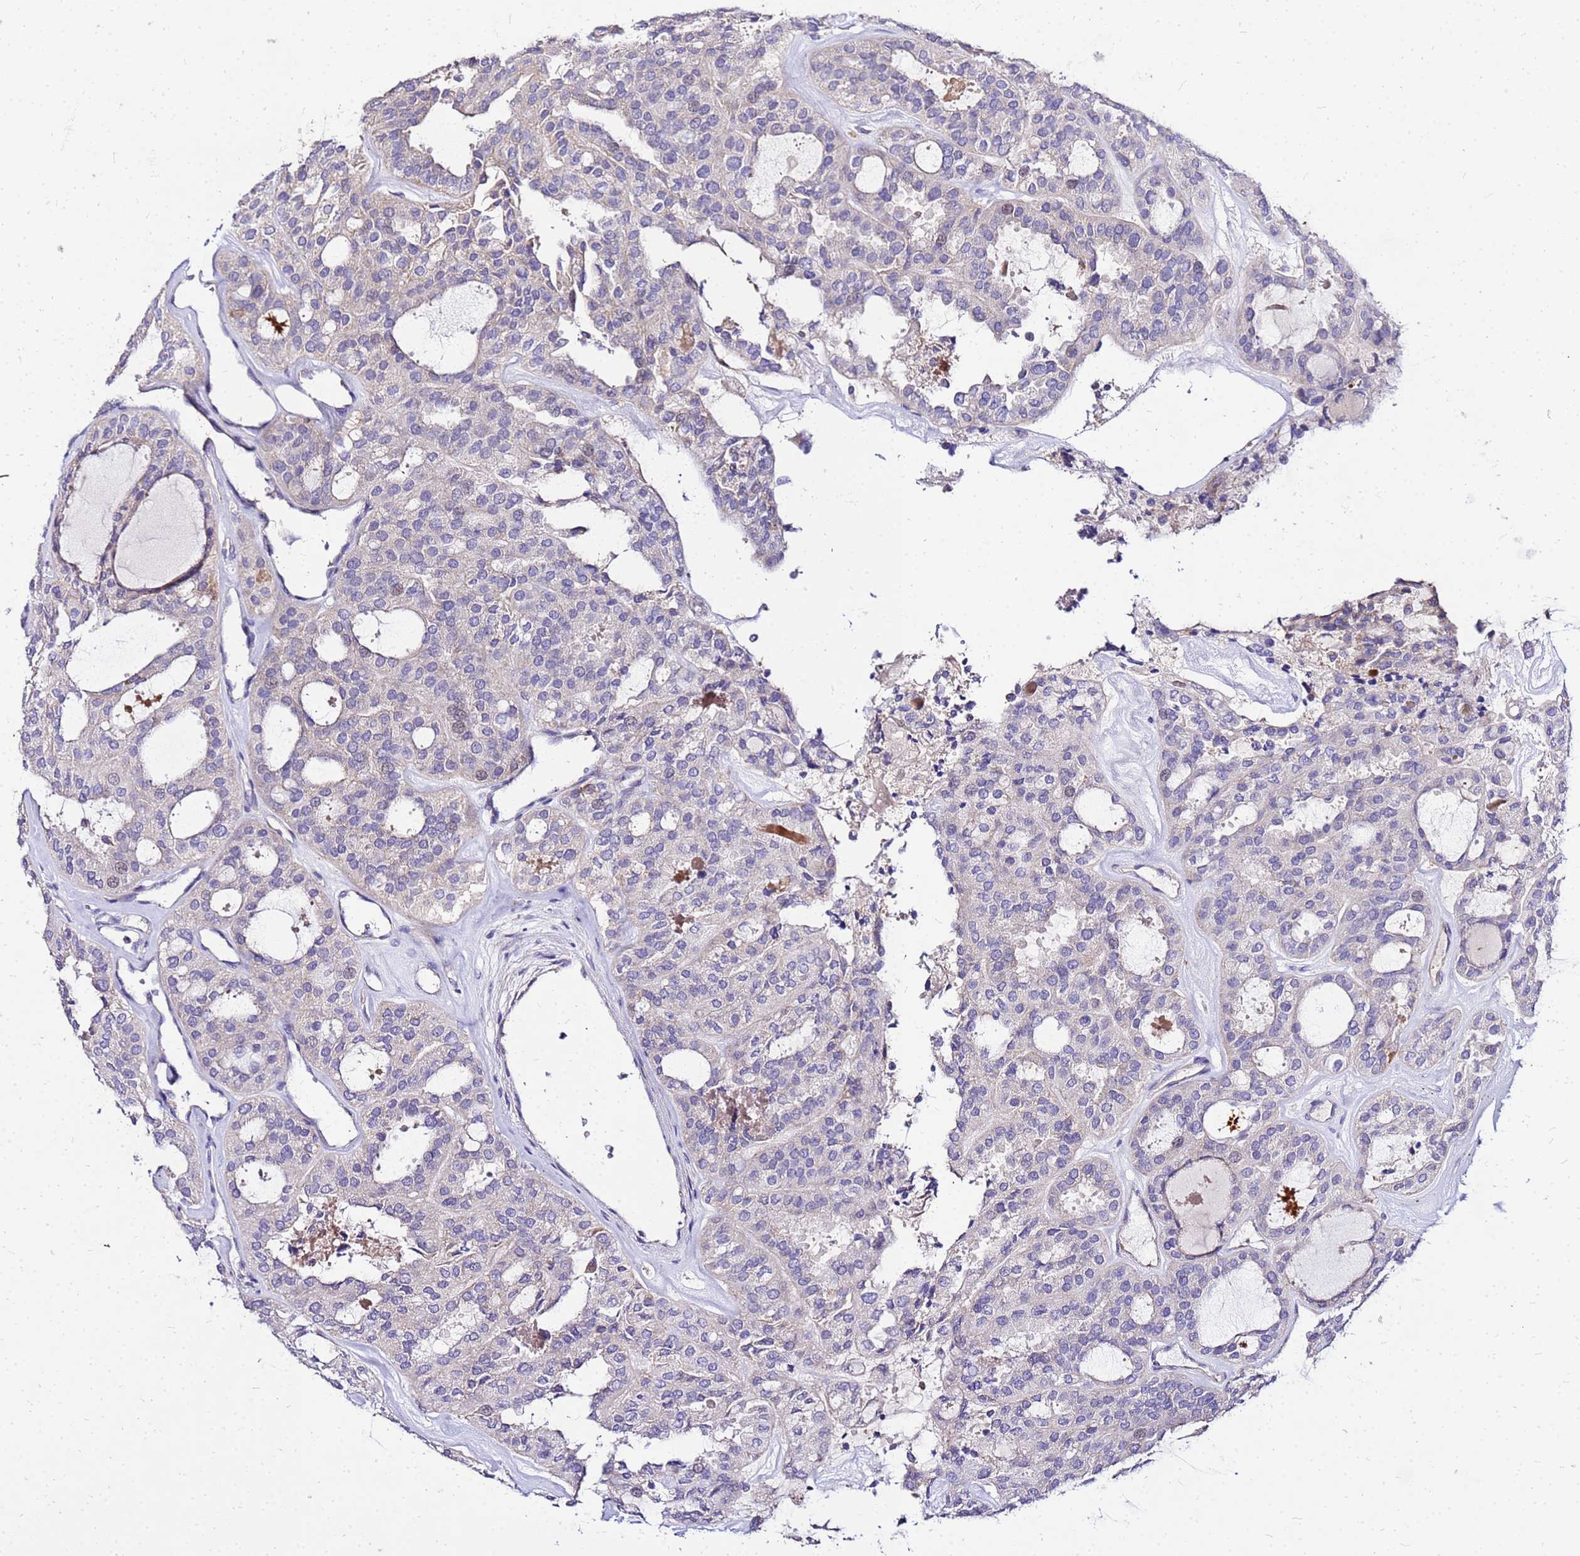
{"staining": {"intensity": "negative", "quantity": "none", "location": "none"}, "tissue": "thyroid cancer", "cell_type": "Tumor cells", "image_type": "cancer", "snomed": [{"axis": "morphology", "description": "Follicular adenoma carcinoma, NOS"}, {"axis": "topography", "description": "Thyroid gland"}], "caption": "Immunohistochemistry of thyroid cancer (follicular adenoma carcinoma) reveals no positivity in tumor cells.", "gene": "COX14", "patient": {"sex": "male", "age": 75}}